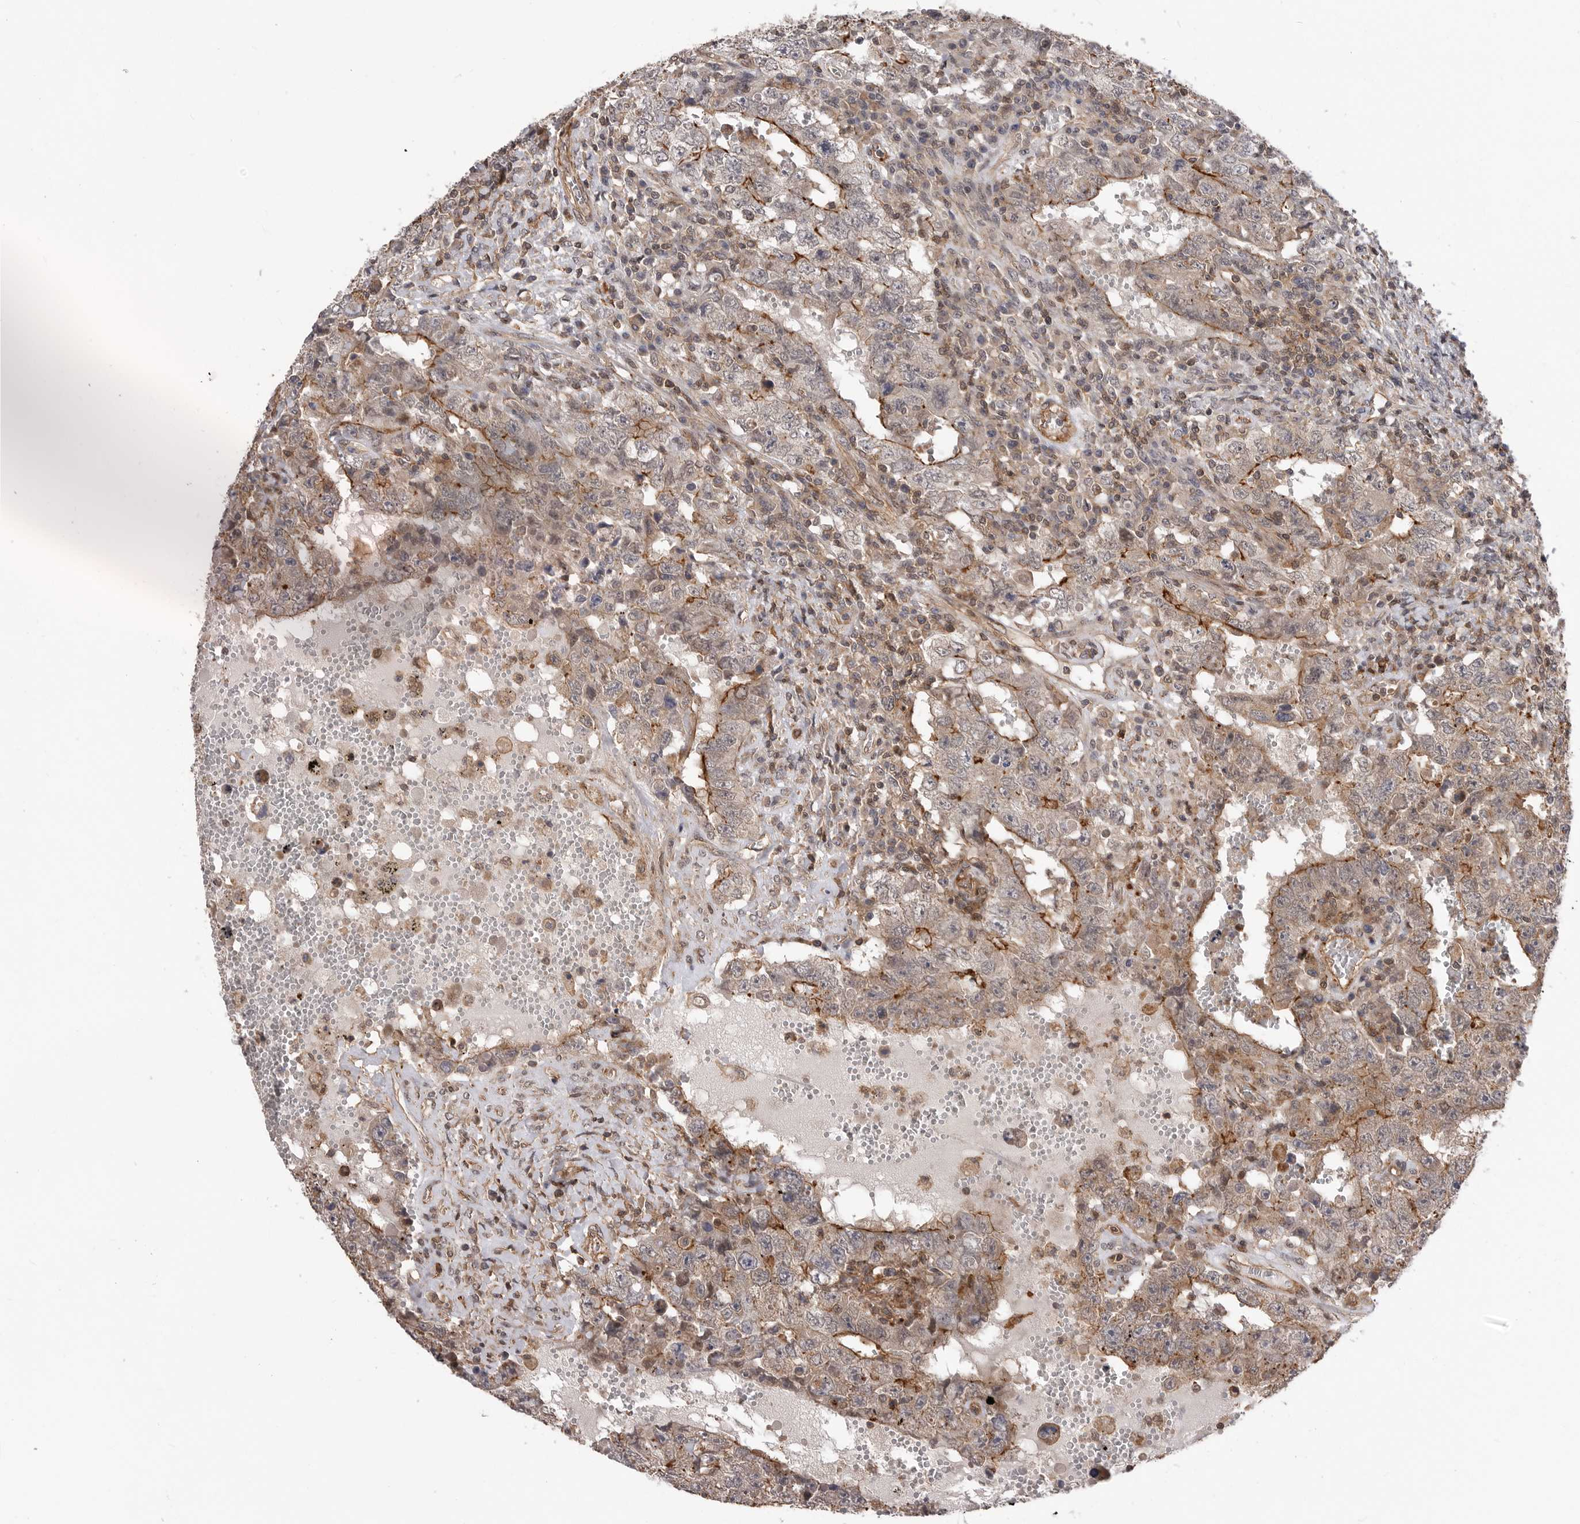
{"staining": {"intensity": "moderate", "quantity": "<25%", "location": "cytoplasmic/membranous"}, "tissue": "testis cancer", "cell_type": "Tumor cells", "image_type": "cancer", "snomed": [{"axis": "morphology", "description": "Carcinoma, Embryonal, NOS"}, {"axis": "topography", "description": "Testis"}], "caption": "Protein analysis of embryonal carcinoma (testis) tissue displays moderate cytoplasmic/membranous expression in about <25% of tumor cells.", "gene": "TRIM56", "patient": {"sex": "male", "age": 26}}